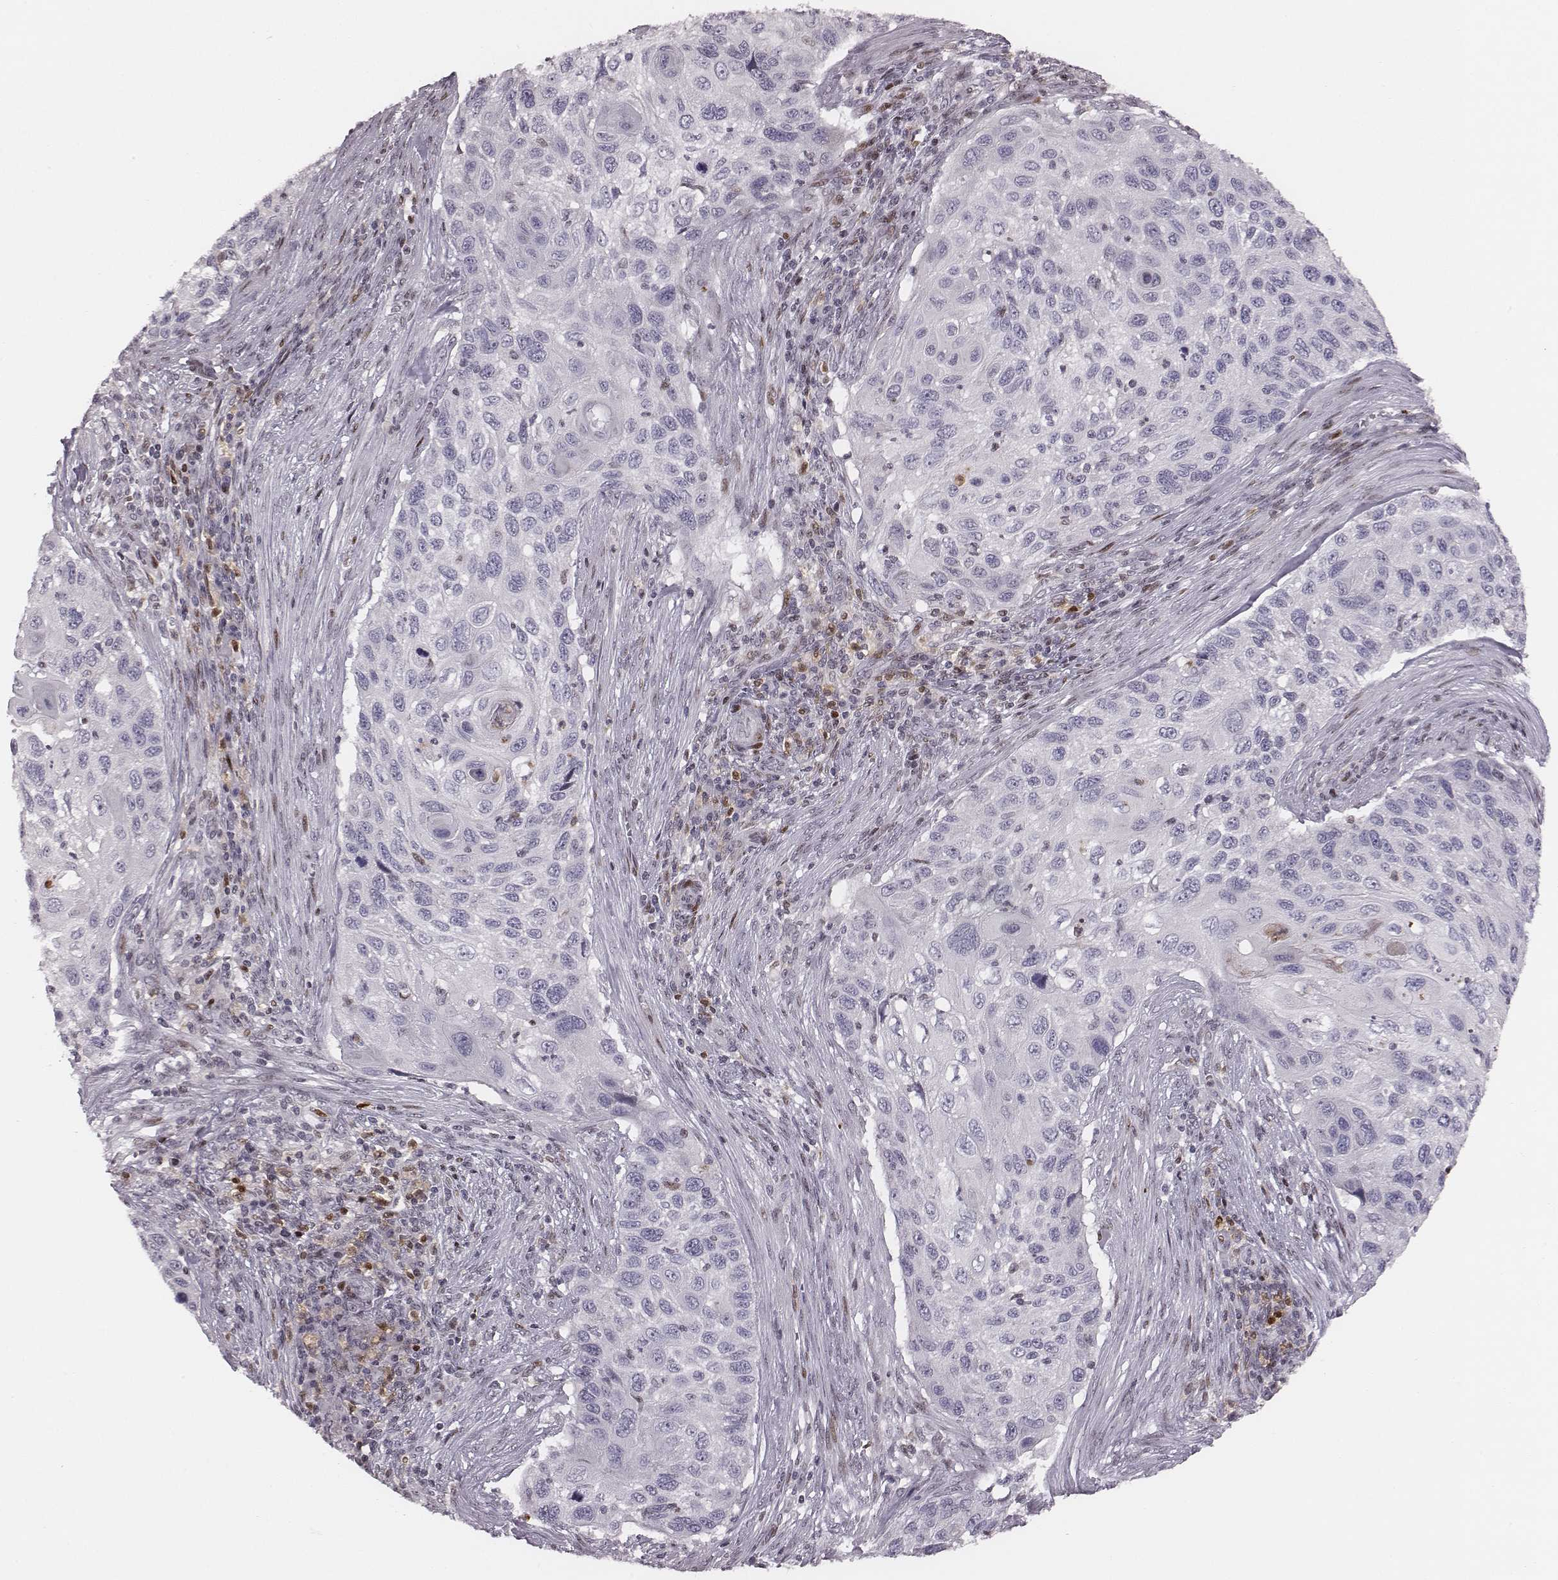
{"staining": {"intensity": "negative", "quantity": "none", "location": "none"}, "tissue": "cervical cancer", "cell_type": "Tumor cells", "image_type": "cancer", "snomed": [{"axis": "morphology", "description": "Squamous cell carcinoma, NOS"}, {"axis": "topography", "description": "Cervix"}], "caption": "DAB immunohistochemical staining of cervical cancer displays no significant expression in tumor cells.", "gene": "NDC1", "patient": {"sex": "female", "age": 70}}